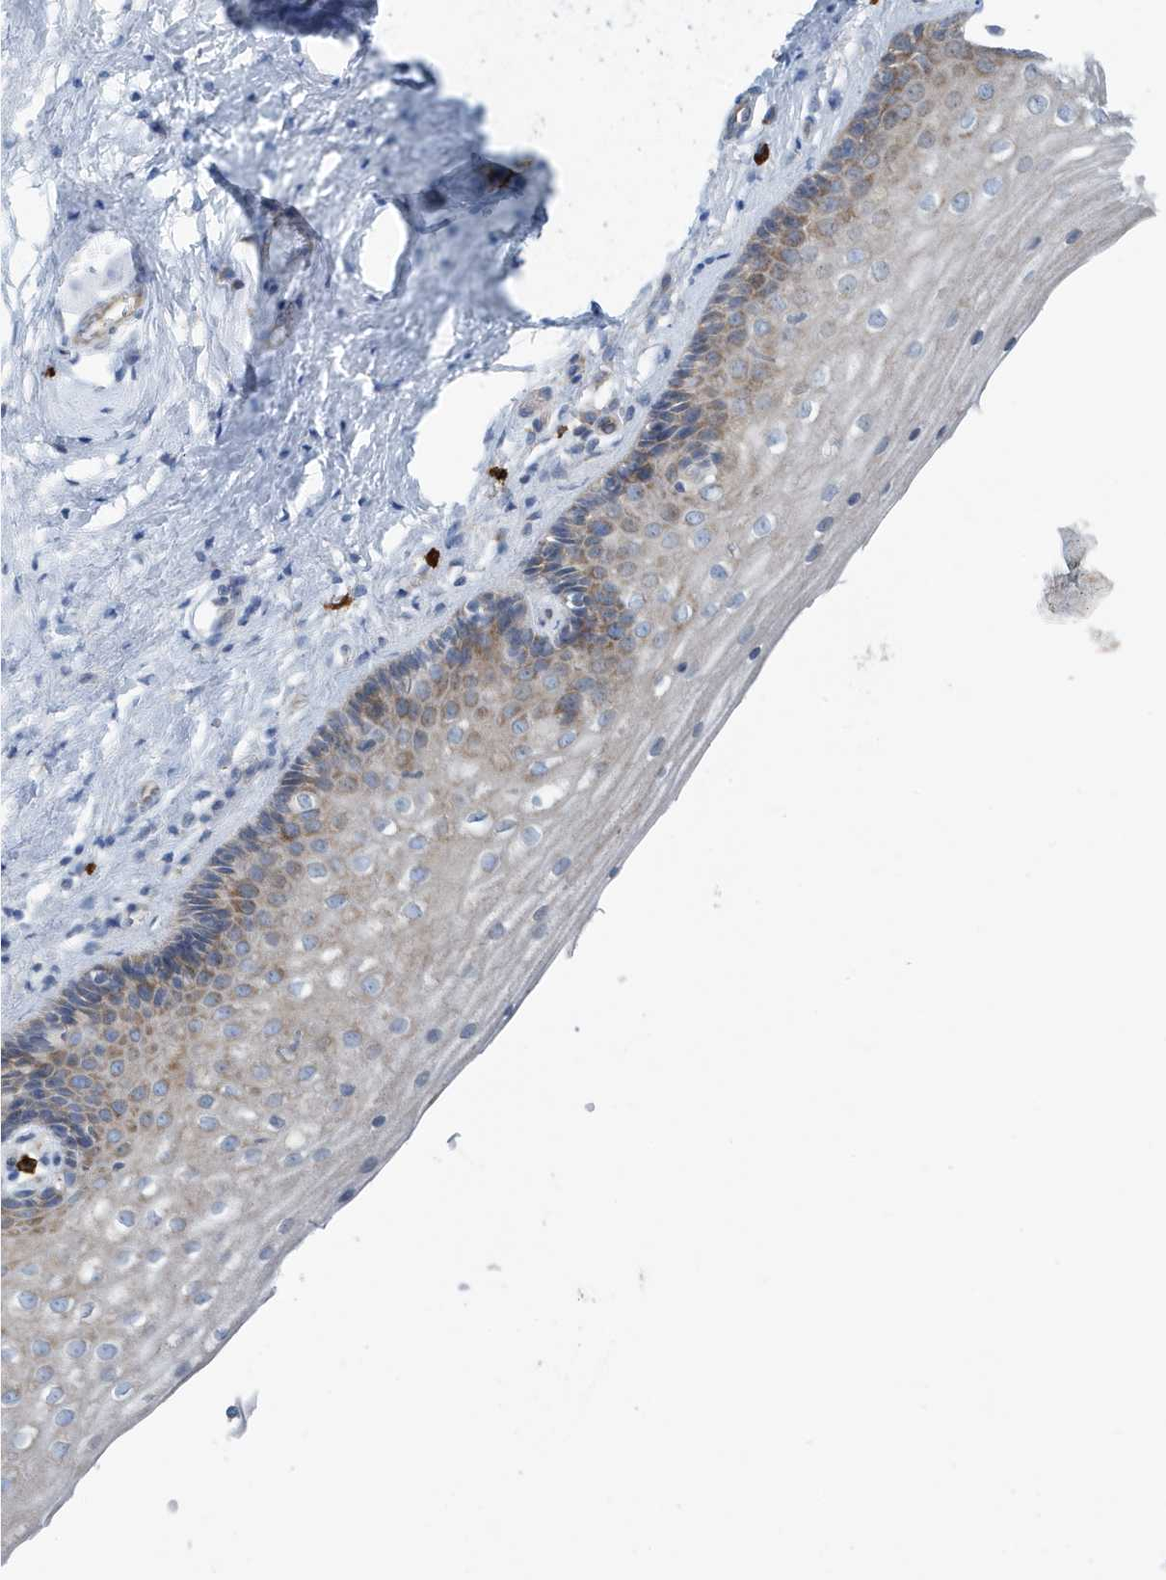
{"staining": {"intensity": "moderate", "quantity": "<25%", "location": "cytoplasmic/membranous"}, "tissue": "vagina", "cell_type": "Squamous epithelial cells", "image_type": "normal", "snomed": [{"axis": "morphology", "description": "Normal tissue, NOS"}, {"axis": "topography", "description": "Vagina"}], "caption": "Vagina stained with DAB (3,3'-diaminobenzidine) IHC shows low levels of moderate cytoplasmic/membranous expression in about <25% of squamous epithelial cells.", "gene": "PPM1M", "patient": {"sex": "female", "age": 46}}